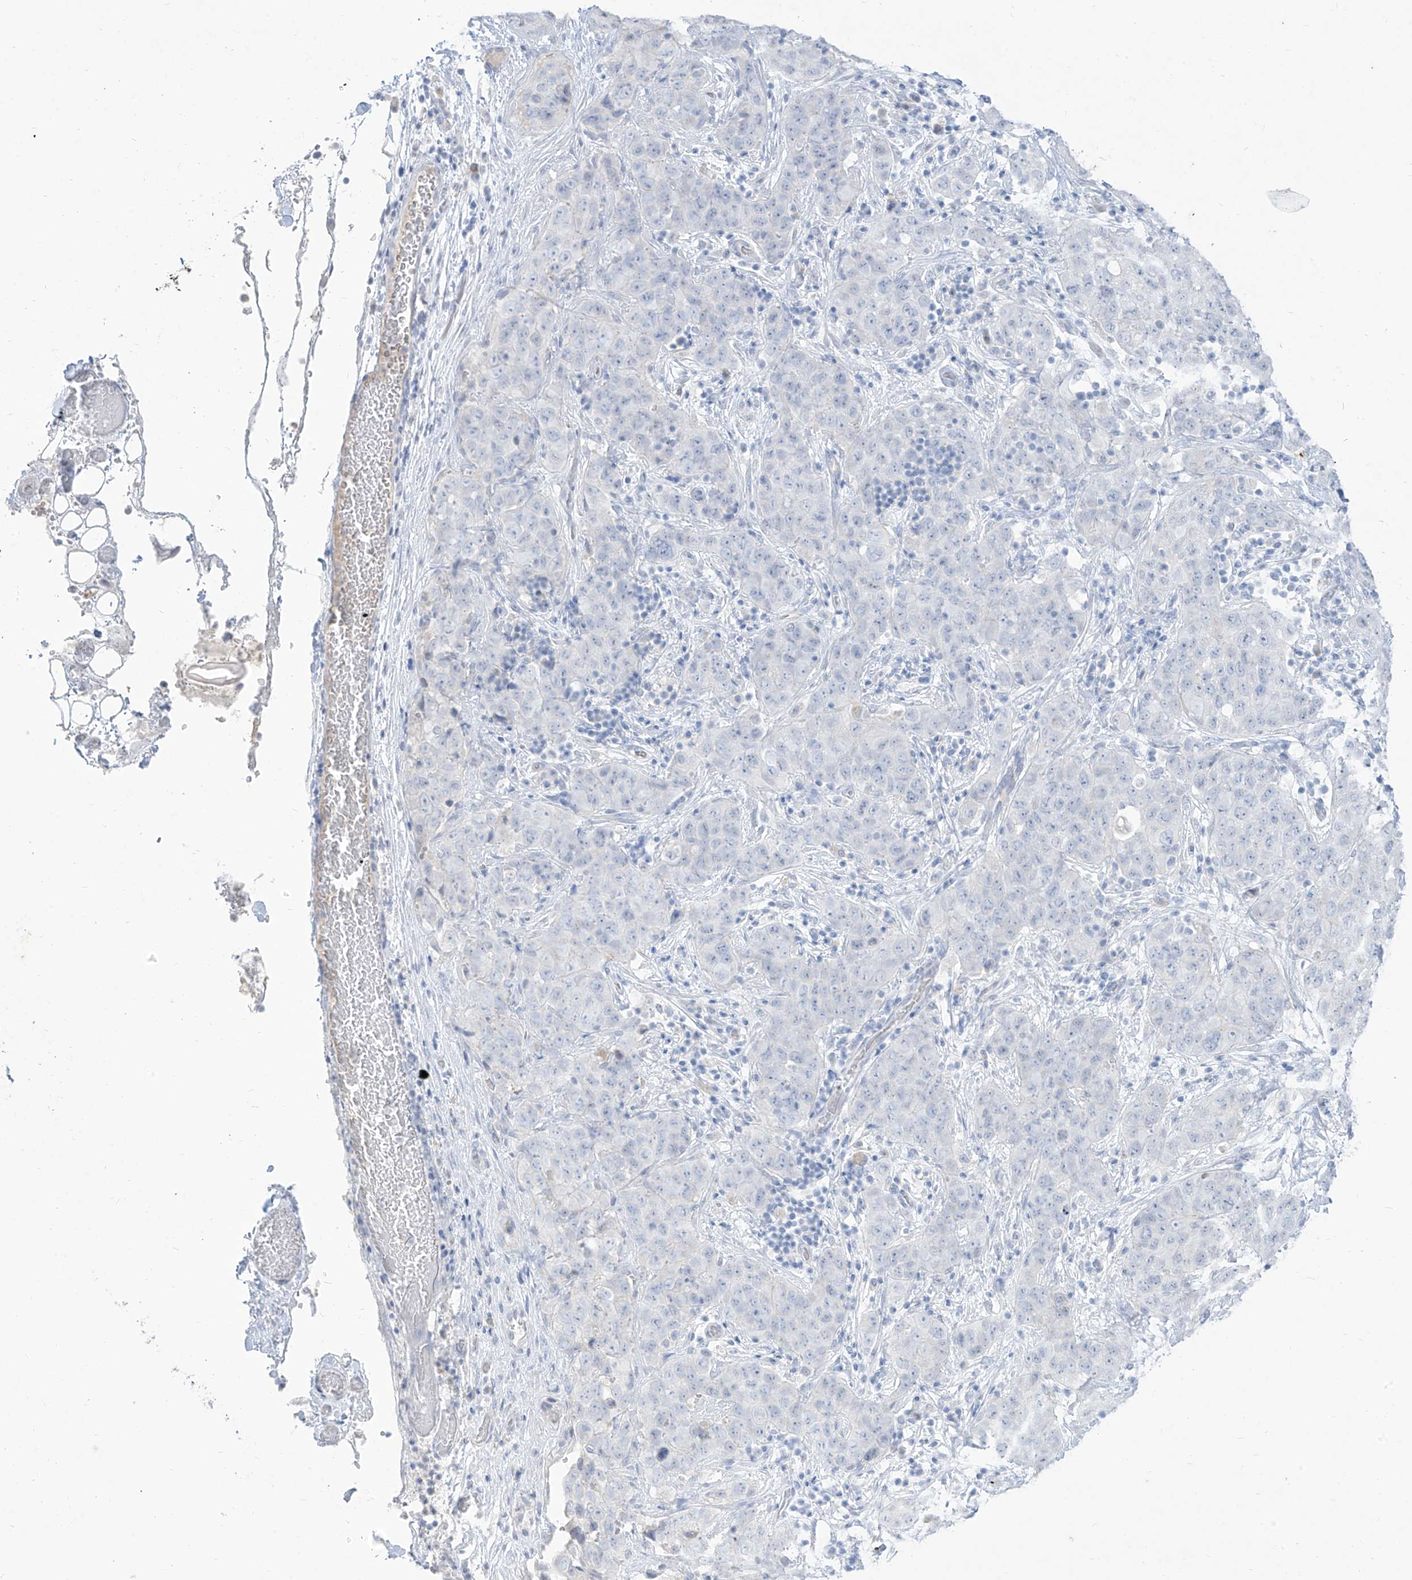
{"staining": {"intensity": "negative", "quantity": "none", "location": "none"}, "tissue": "stomach cancer", "cell_type": "Tumor cells", "image_type": "cancer", "snomed": [{"axis": "morphology", "description": "Normal tissue, NOS"}, {"axis": "morphology", "description": "Adenocarcinoma, NOS"}, {"axis": "topography", "description": "Lymph node"}, {"axis": "topography", "description": "Stomach"}], "caption": "Tumor cells show no significant positivity in stomach cancer.", "gene": "TGM4", "patient": {"sex": "male", "age": 48}}